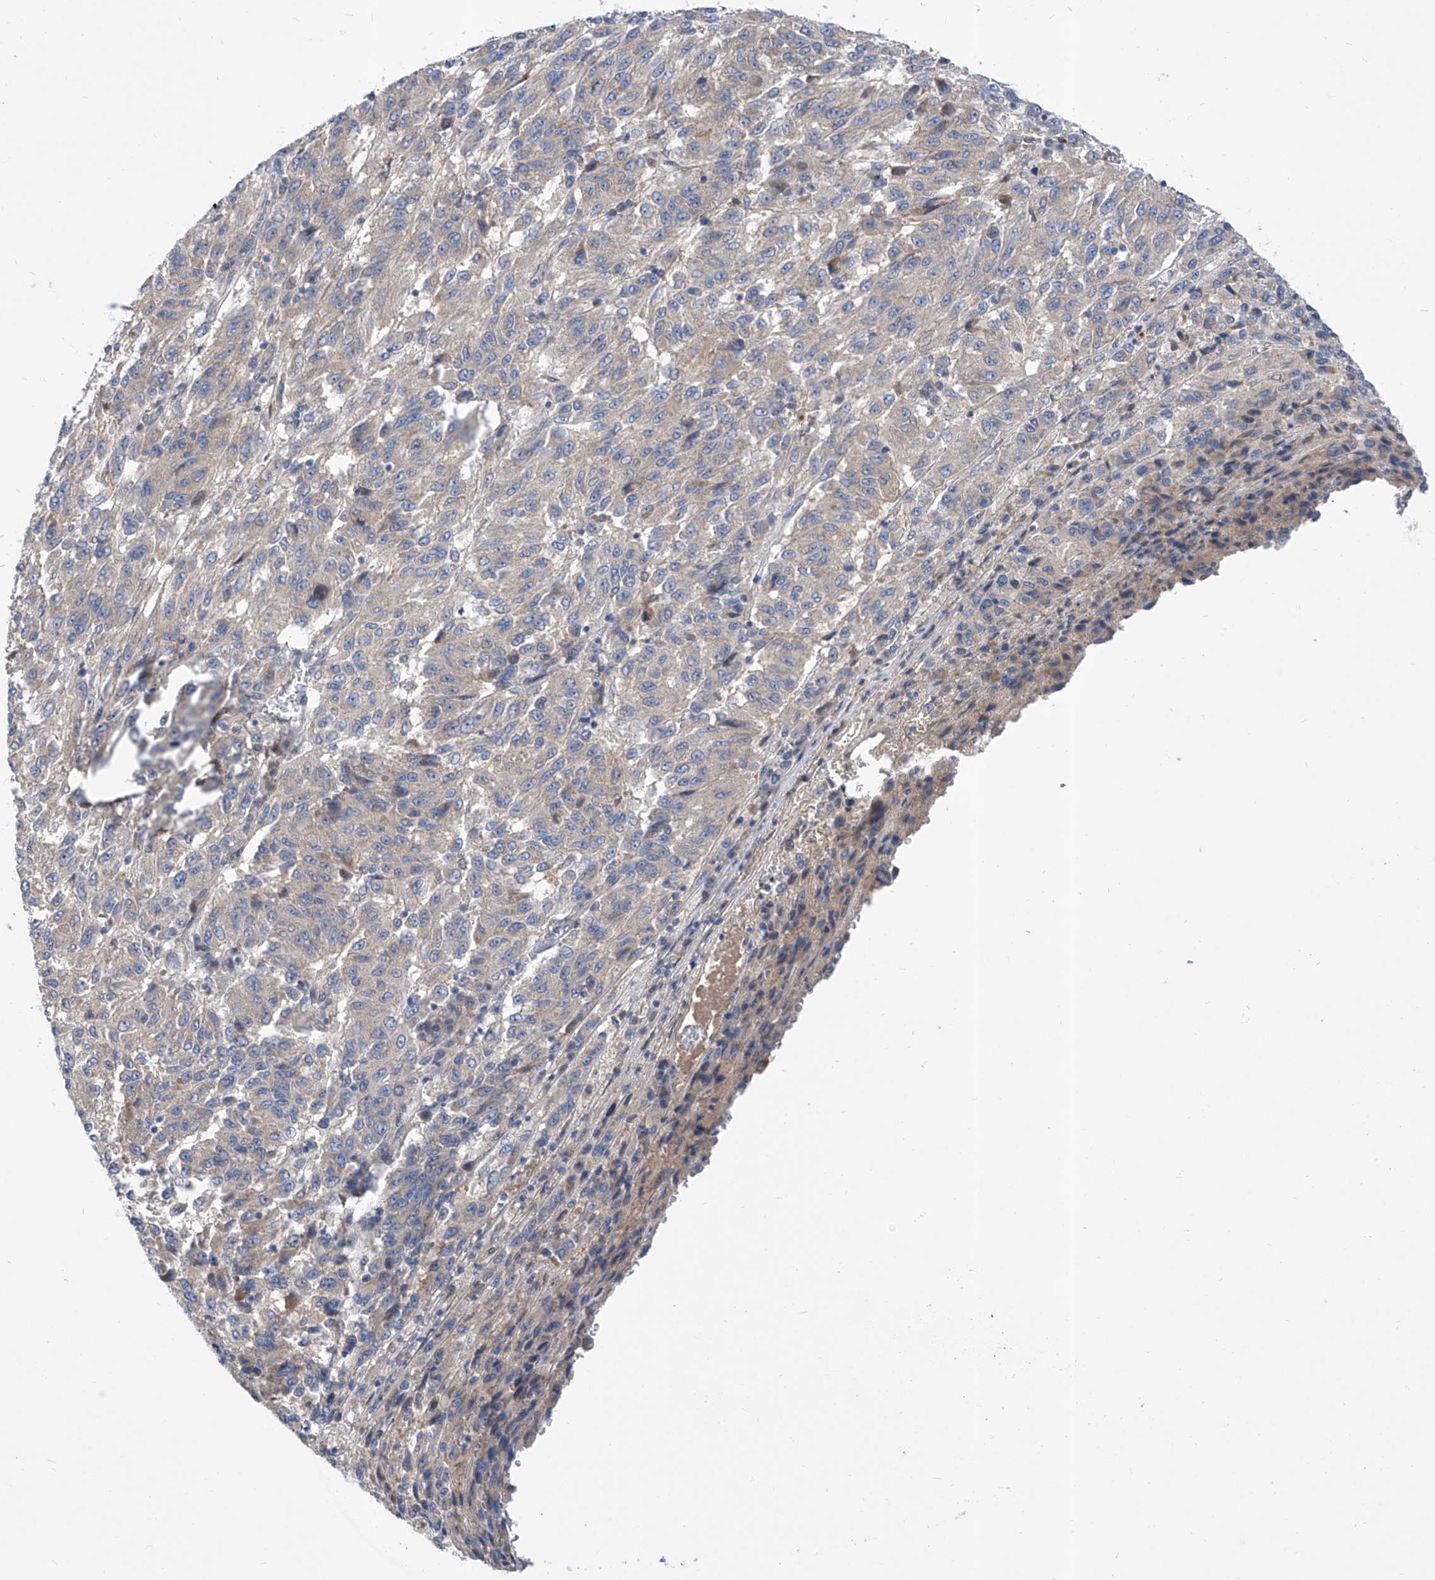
{"staining": {"intensity": "negative", "quantity": "none", "location": "none"}, "tissue": "melanoma", "cell_type": "Tumor cells", "image_type": "cancer", "snomed": [{"axis": "morphology", "description": "Malignant melanoma, Metastatic site"}, {"axis": "topography", "description": "Lung"}], "caption": "Melanoma was stained to show a protein in brown. There is no significant expression in tumor cells. (DAB (3,3'-diaminobenzidine) immunohistochemistry (IHC) visualized using brightfield microscopy, high magnification).", "gene": "SRBD1", "patient": {"sex": "male", "age": 64}}